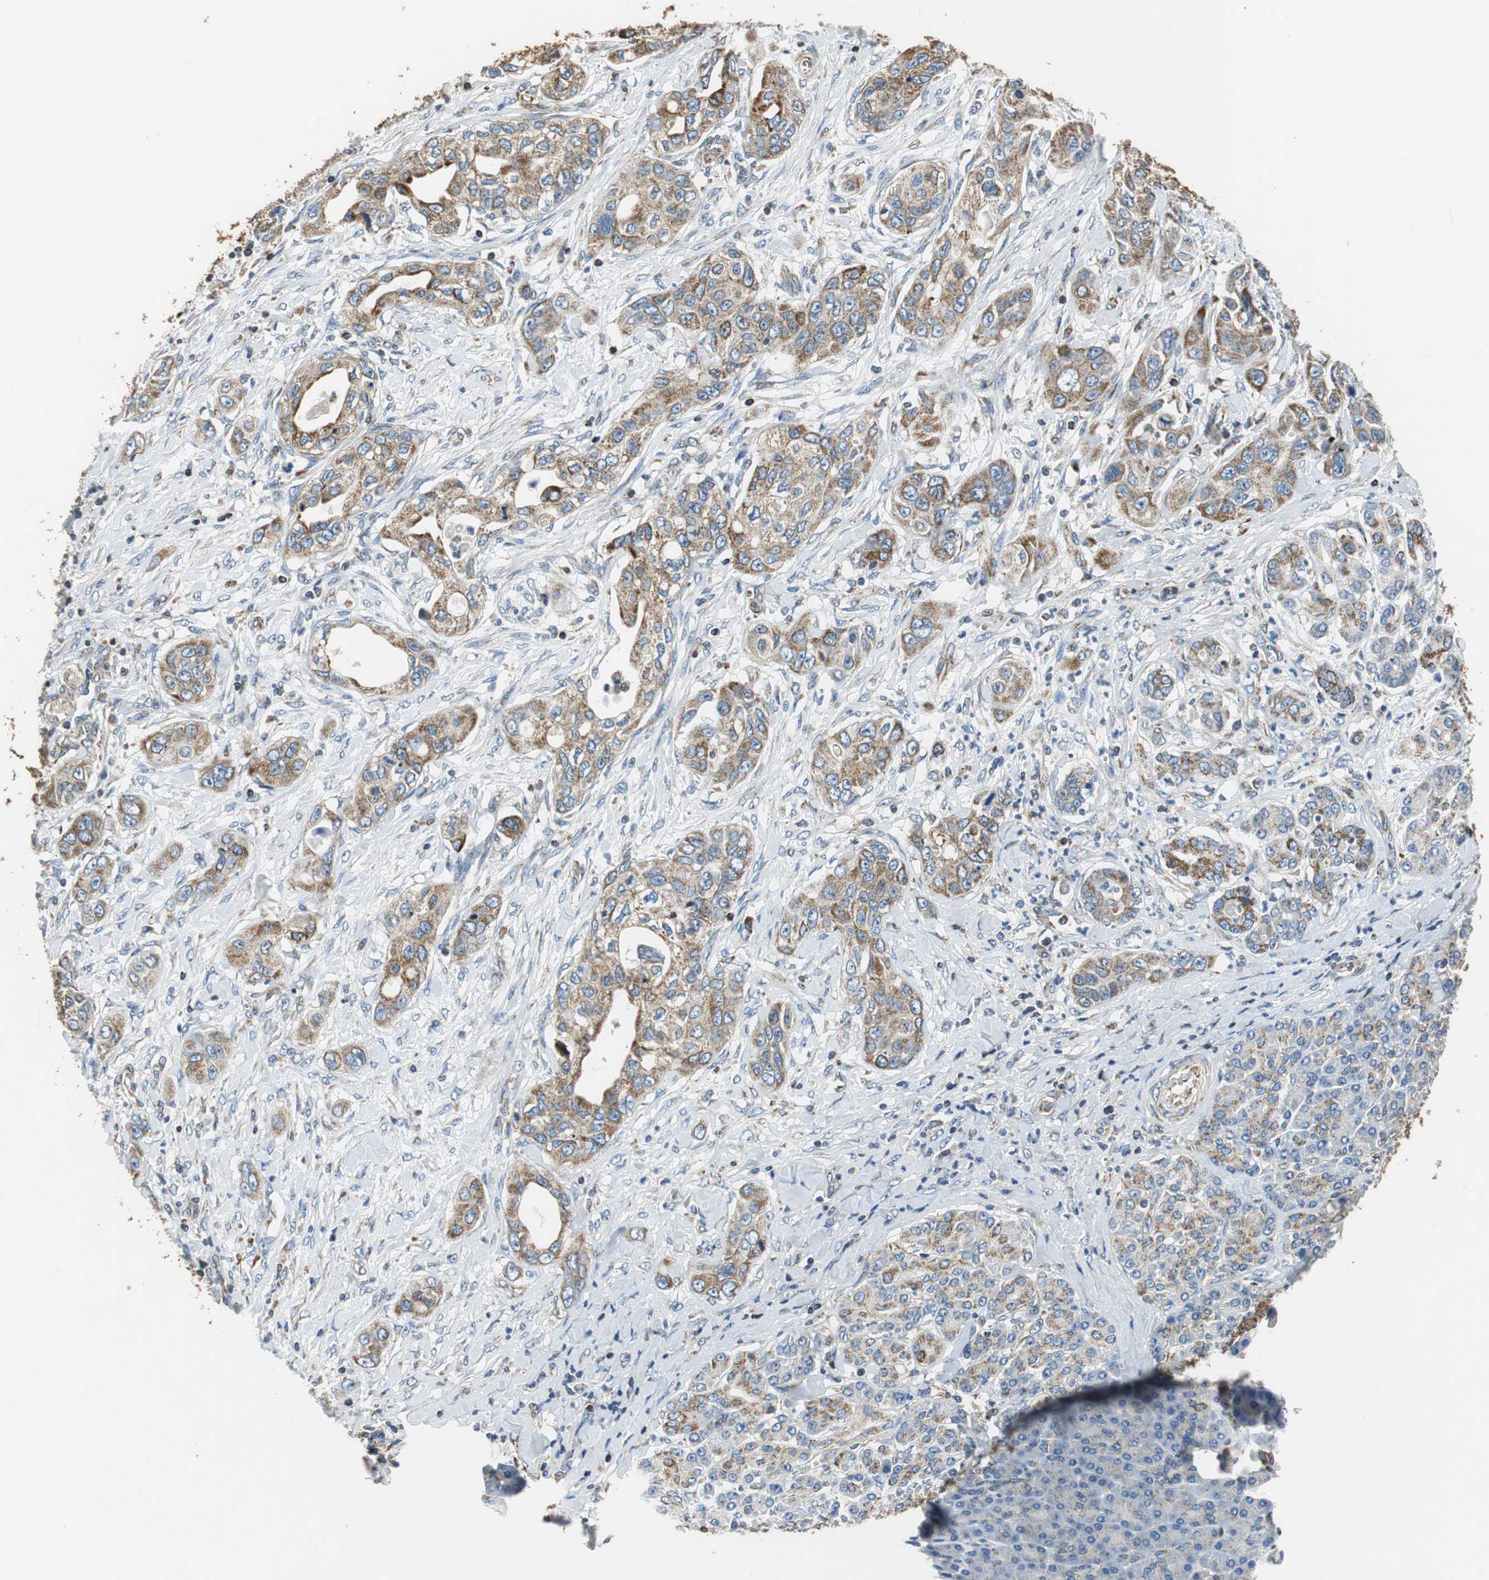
{"staining": {"intensity": "strong", "quantity": ">75%", "location": "cytoplasmic/membranous"}, "tissue": "pancreatic cancer", "cell_type": "Tumor cells", "image_type": "cancer", "snomed": [{"axis": "morphology", "description": "Adenocarcinoma, NOS"}, {"axis": "topography", "description": "Pancreas"}], "caption": "A high amount of strong cytoplasmic/membranous expression is identified in about >75% of tumor cells in adenocarcinoma (pancreatic) tissue.", "gene": "GSTK1", "patient": {"sex": "female", "age": 70}}